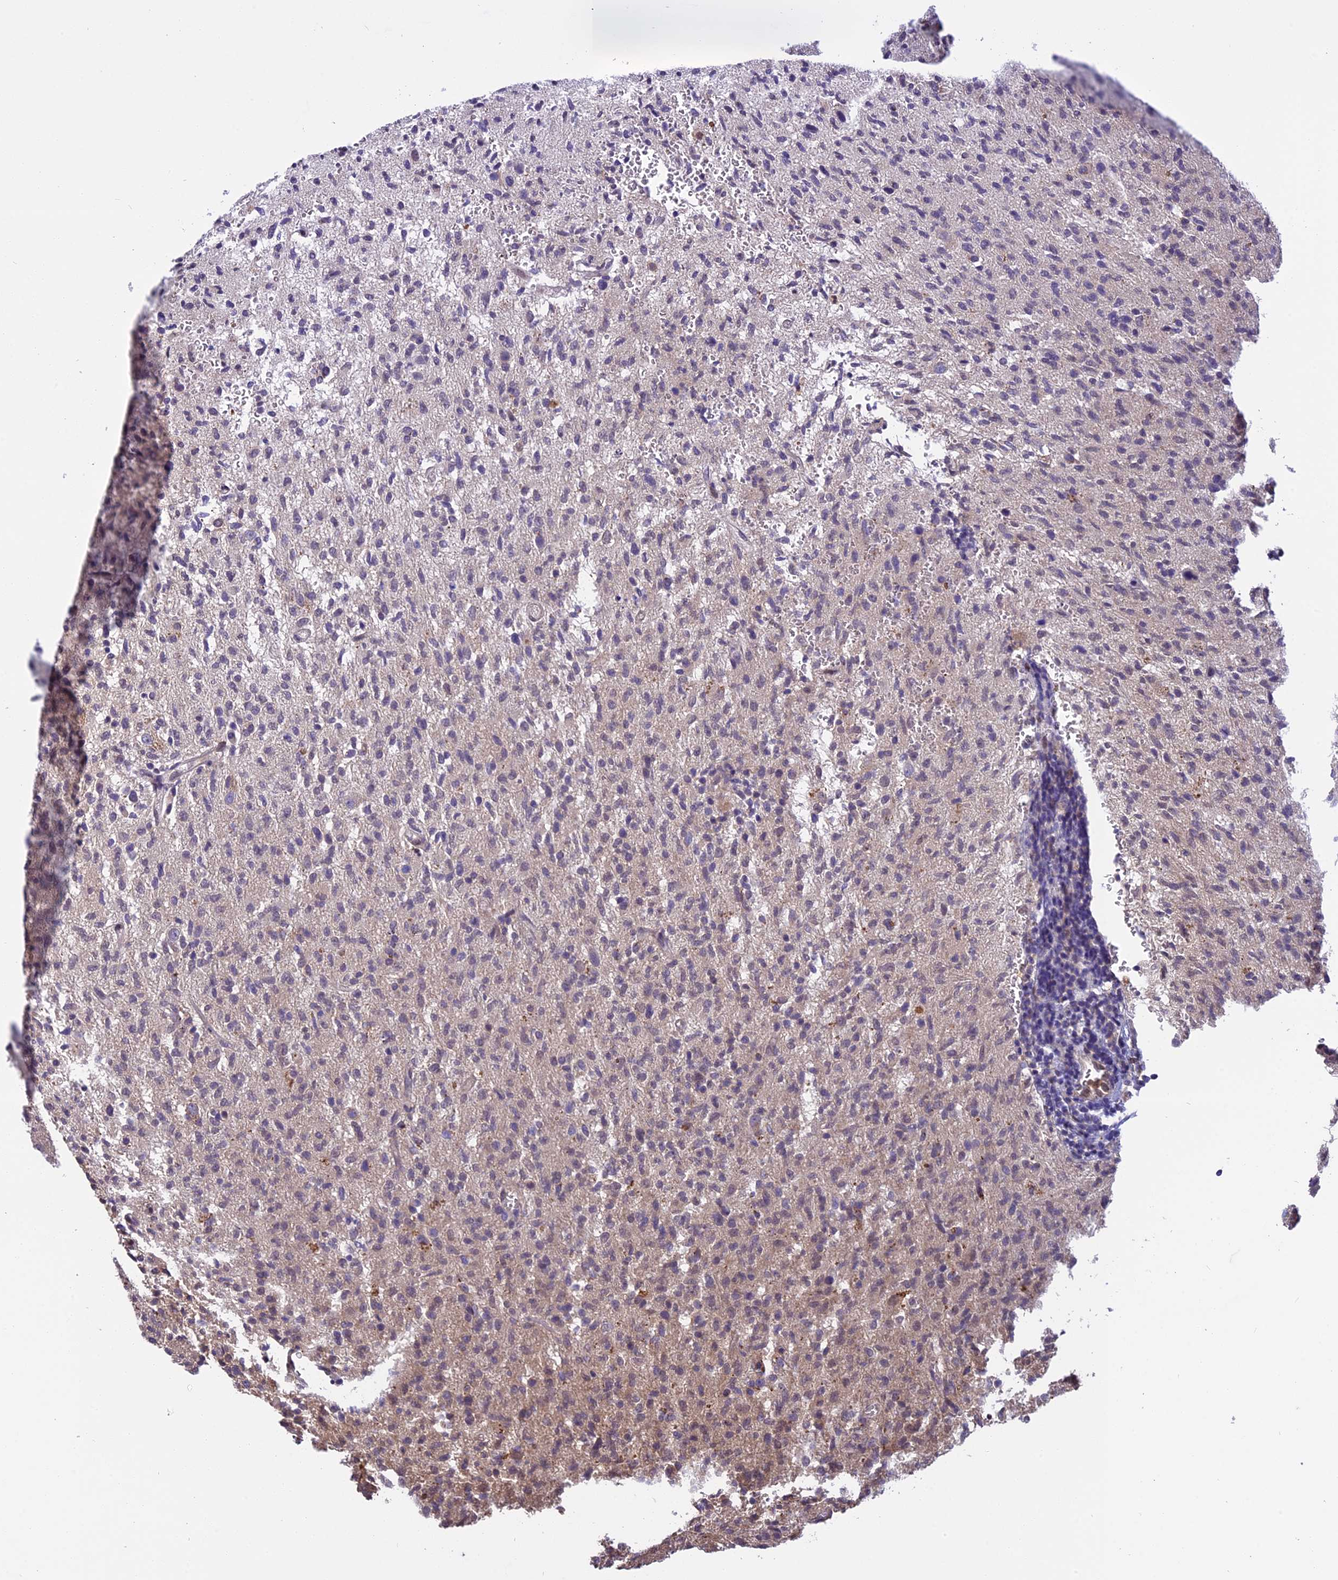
{"staining": {"intensity": "weak", "quantity": "25%-75%", "location": "cytoplasmic/membranous"}, "tissue": "glioma", "cell_type": "Tumor cells", "image_type": "cancer", "snomed": [{"axis": "morphology", "description": "Glioma, malignant, High grade"}, {"axis": "topography", "description": "Brain"}], "caption": "Tumor cells display low levels of weak cytoplasmic/membranous staining in approximately 25%-75% of cells in human malignant glioma (high-grade).", "gene": "CHMP2A", "patient": {"sex": "female", "age": 57}}